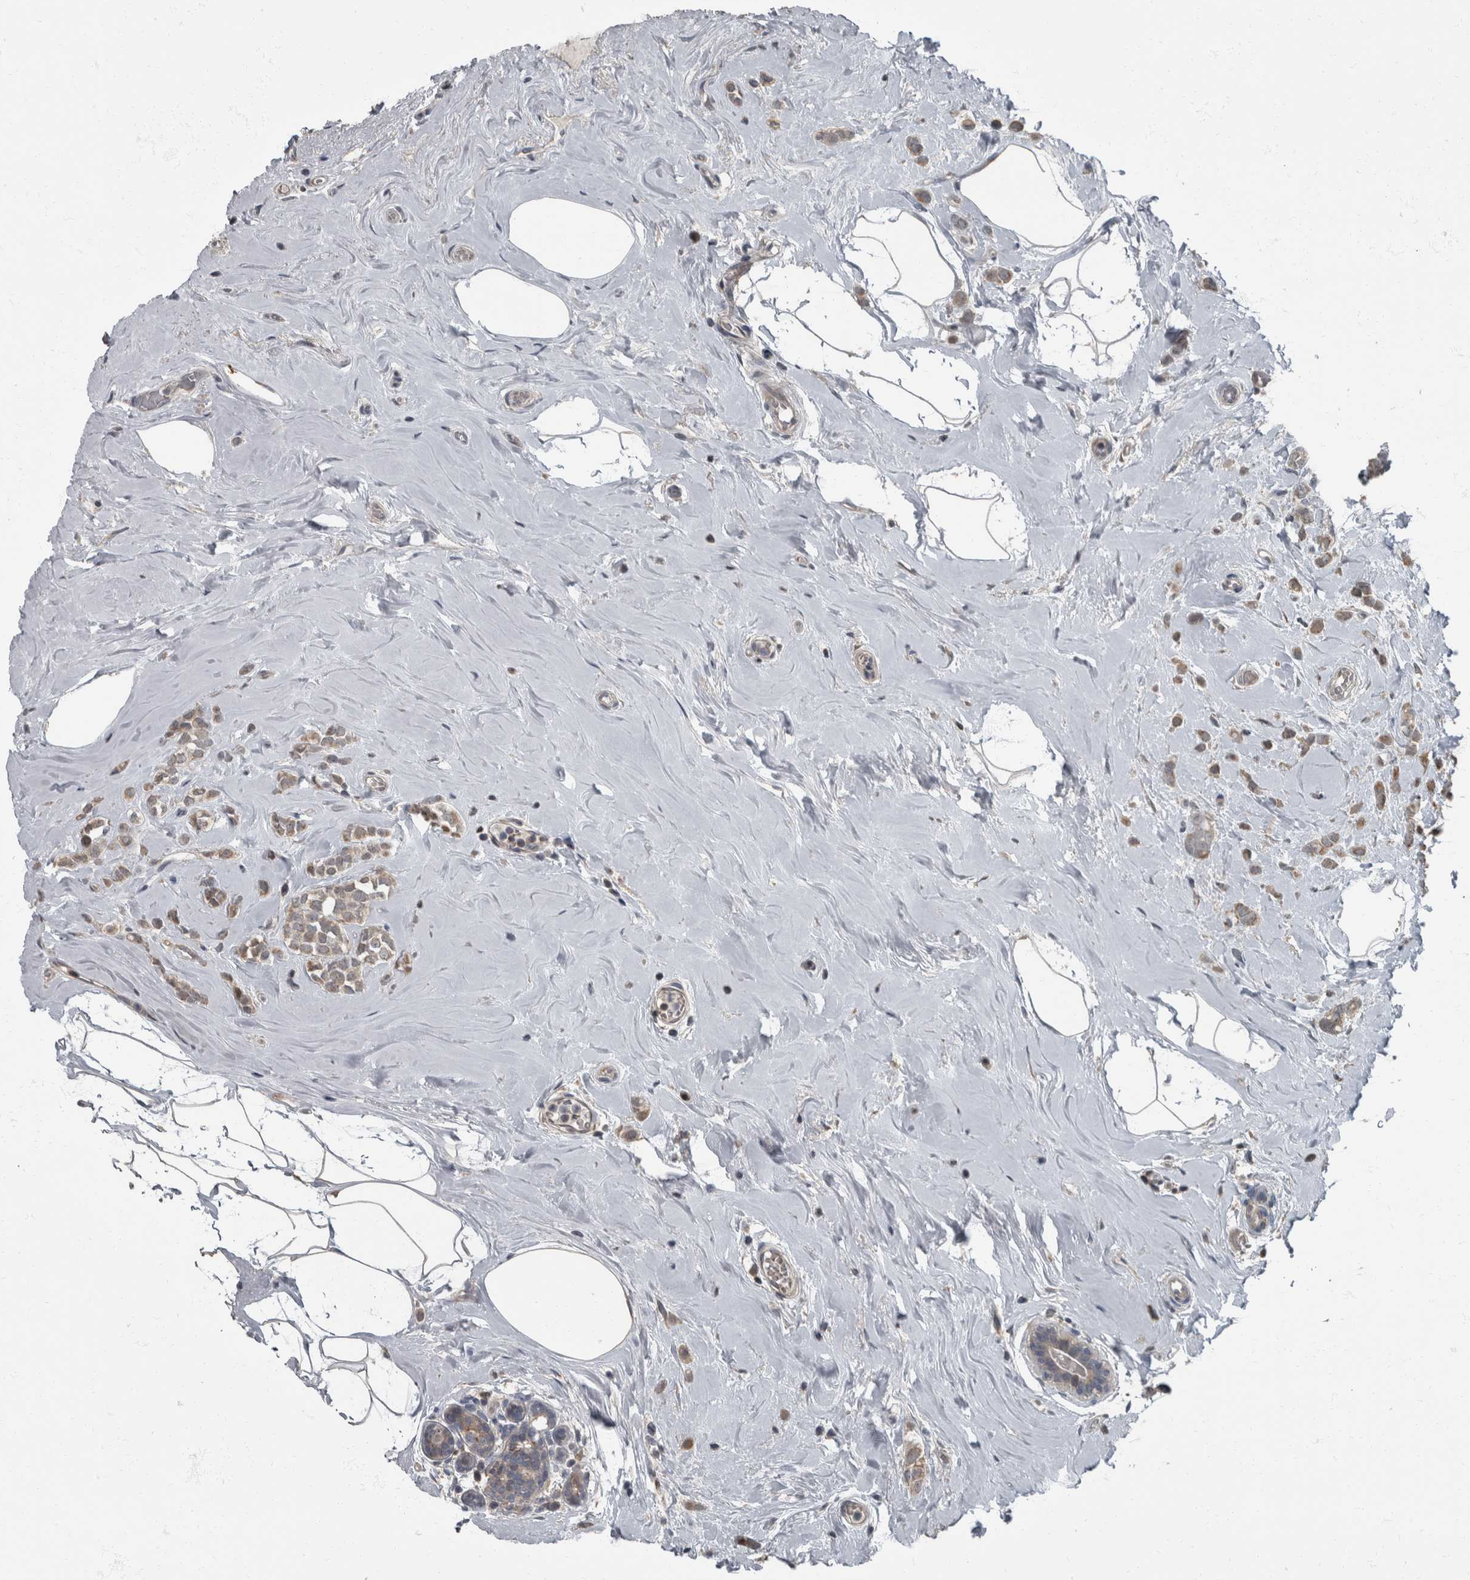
{"staining": {"intensity": "weak", "quantity": "25%-75%", "location": "cytoplasmic/membranous"}, "tissue": "breast cancer", "cell_type": "Tumor cells", "image_type": "cancer", "snomed": [{"axis": "morphology", "description": "Lobular carcinoma"}, {"axis": "topography", "description": "Breast"}], "caption": "Breast cancer (lobular carcinoma) was stained to show a protein in brown. There is low levels of weak cytoplasmic/membranous staining in approximately 25%-75% of tumor cells.", "gene": "RABGGTB", "patient": {"sex": "female", "age": 47}}